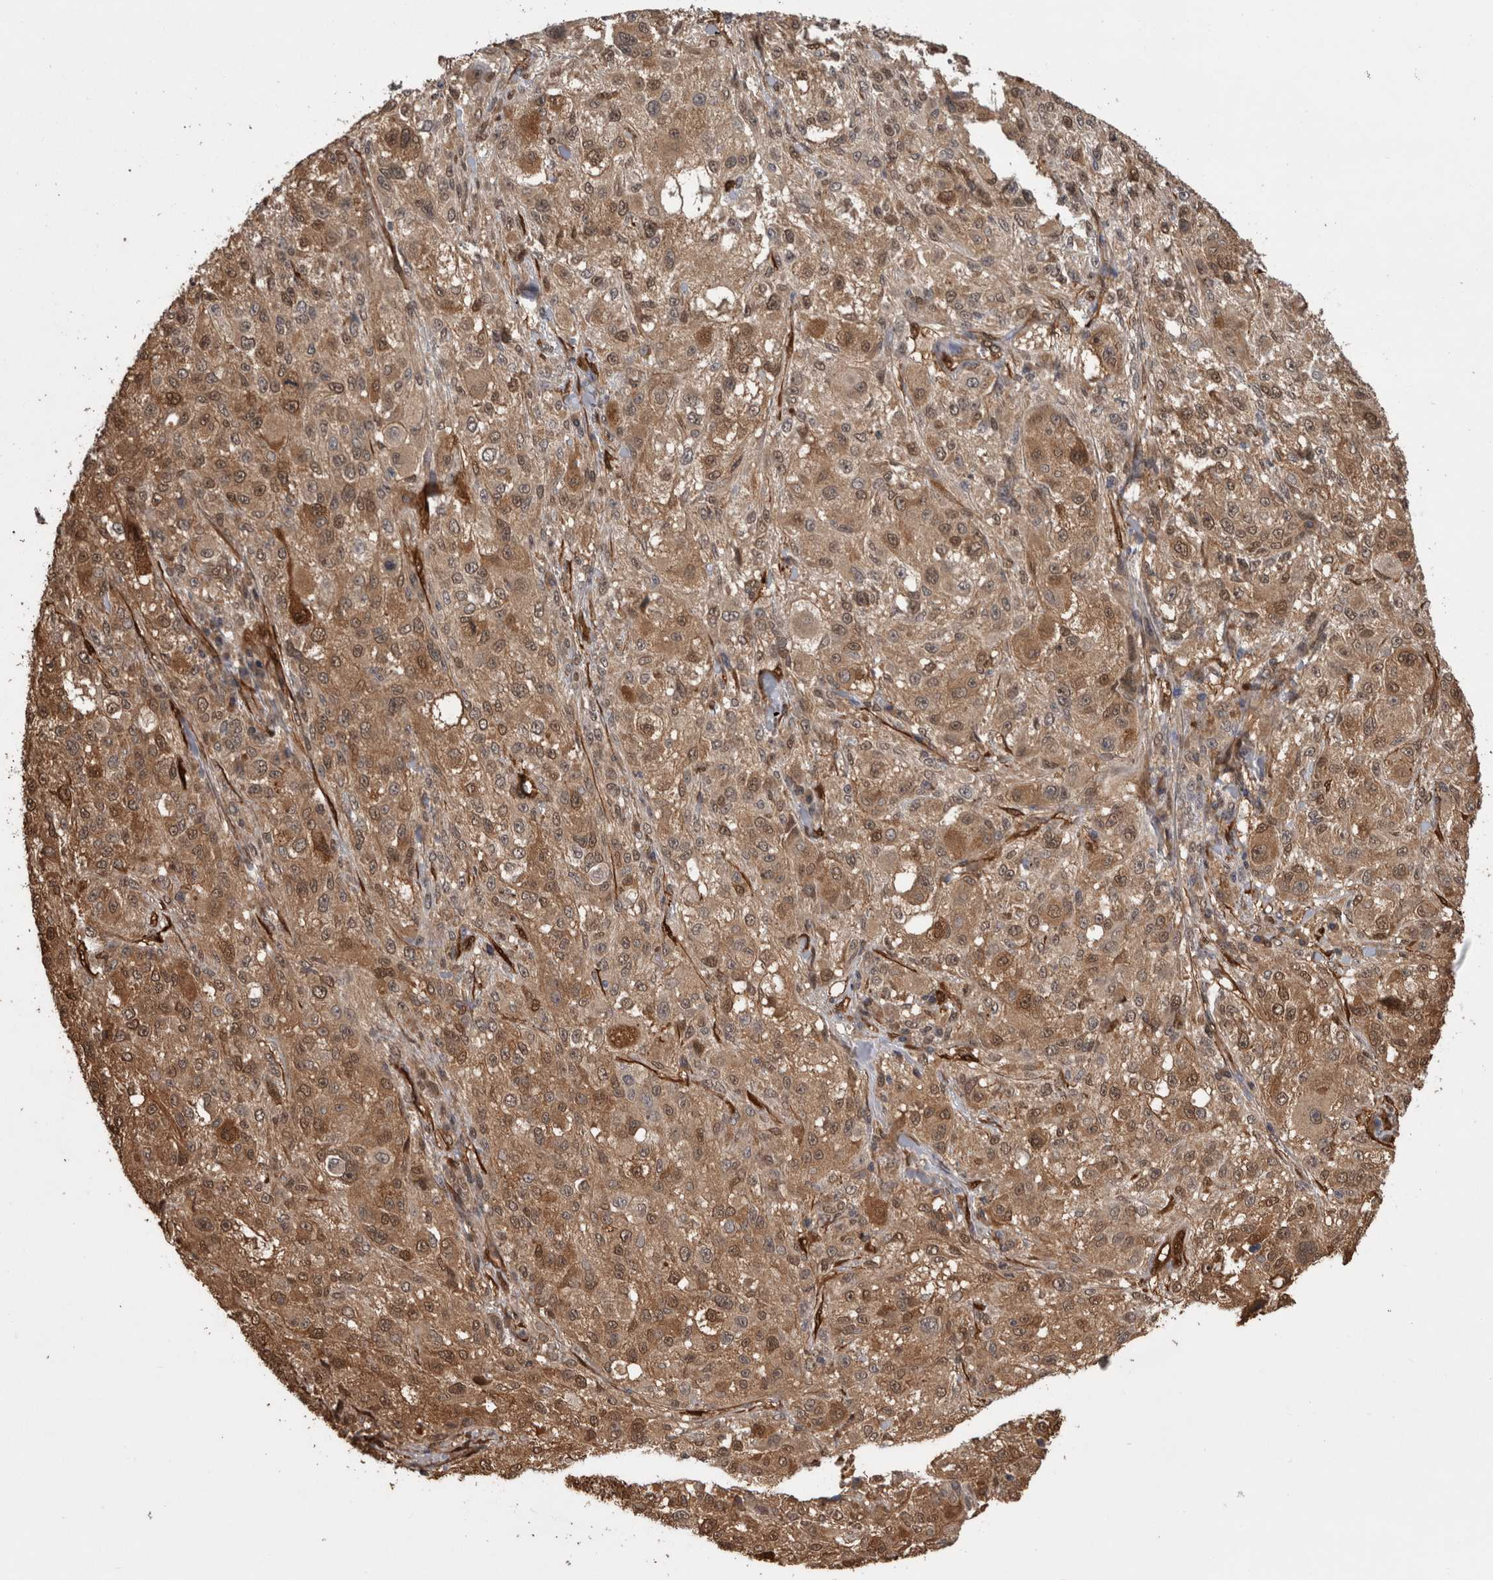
{"staining": {"intensity": "moderate", "quantity": ">75%", "location": "cytoplasmic/membranous,nuclear"}, "tissue": "melanoma", "cell_type": "Tumor cells", "image_type": "cancer", "snomed": [{"axis": "morphology", "description": "Necrosis, NOS"}, {"axis": "morphology", "description": "Malignant melanoma, NOS"}, {"axis": "topography", "description": "Skin"}], "caption": "Immunohistochemical staining of malignant melanoma exhibits medium levels of moderate cytoplasmic/membranous and nuclear protein staining in approximately >75% of tumor cells.", "gene": "LXN", "patient": {"sex": "female", "age": 87}}